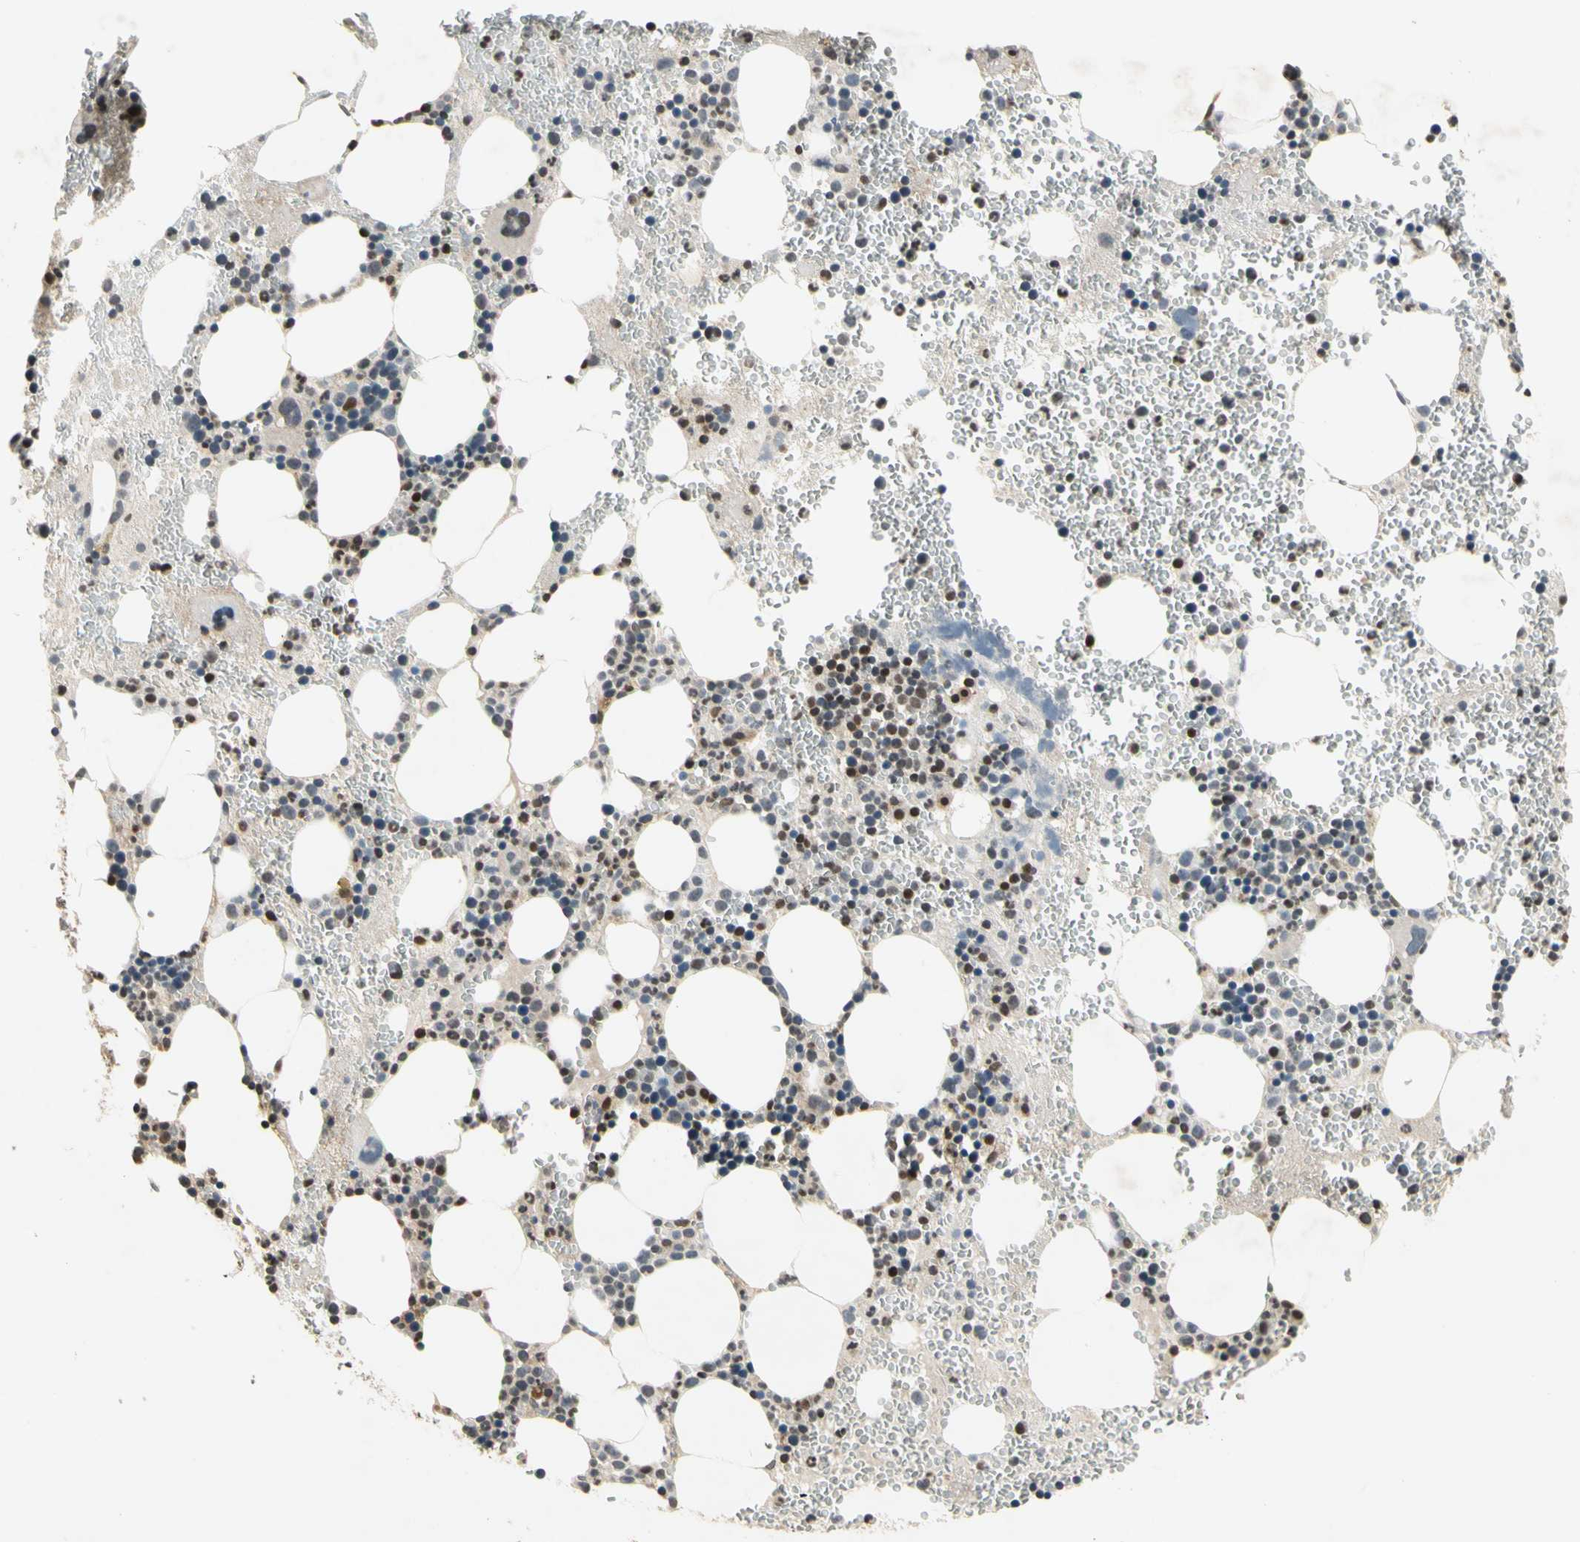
{"staining": {"intensity": "moderate", "quantity": "<25%", "location": "nuclear"}, "tissue": "bone marrow", "cell_type": "Hematopoietic cells", "image_type": "normal", "snomed": [{"axis": "morphology", "description": "Normal tissue, NOS"}, {"axis": "morphology", "description": "Inflammation, NOS"}, {"axis": "topography", "description": "Bone marrow"}], "caption": "High-power microscopy captured an immunohistochemistry (IHC) photomicrograph of unremarkable bone marrow, revealing moderate nuclear staining in about <25% of hematopoietic cells.", "gene": "GSR", "patient": {"sex": "female", "age": 76}}